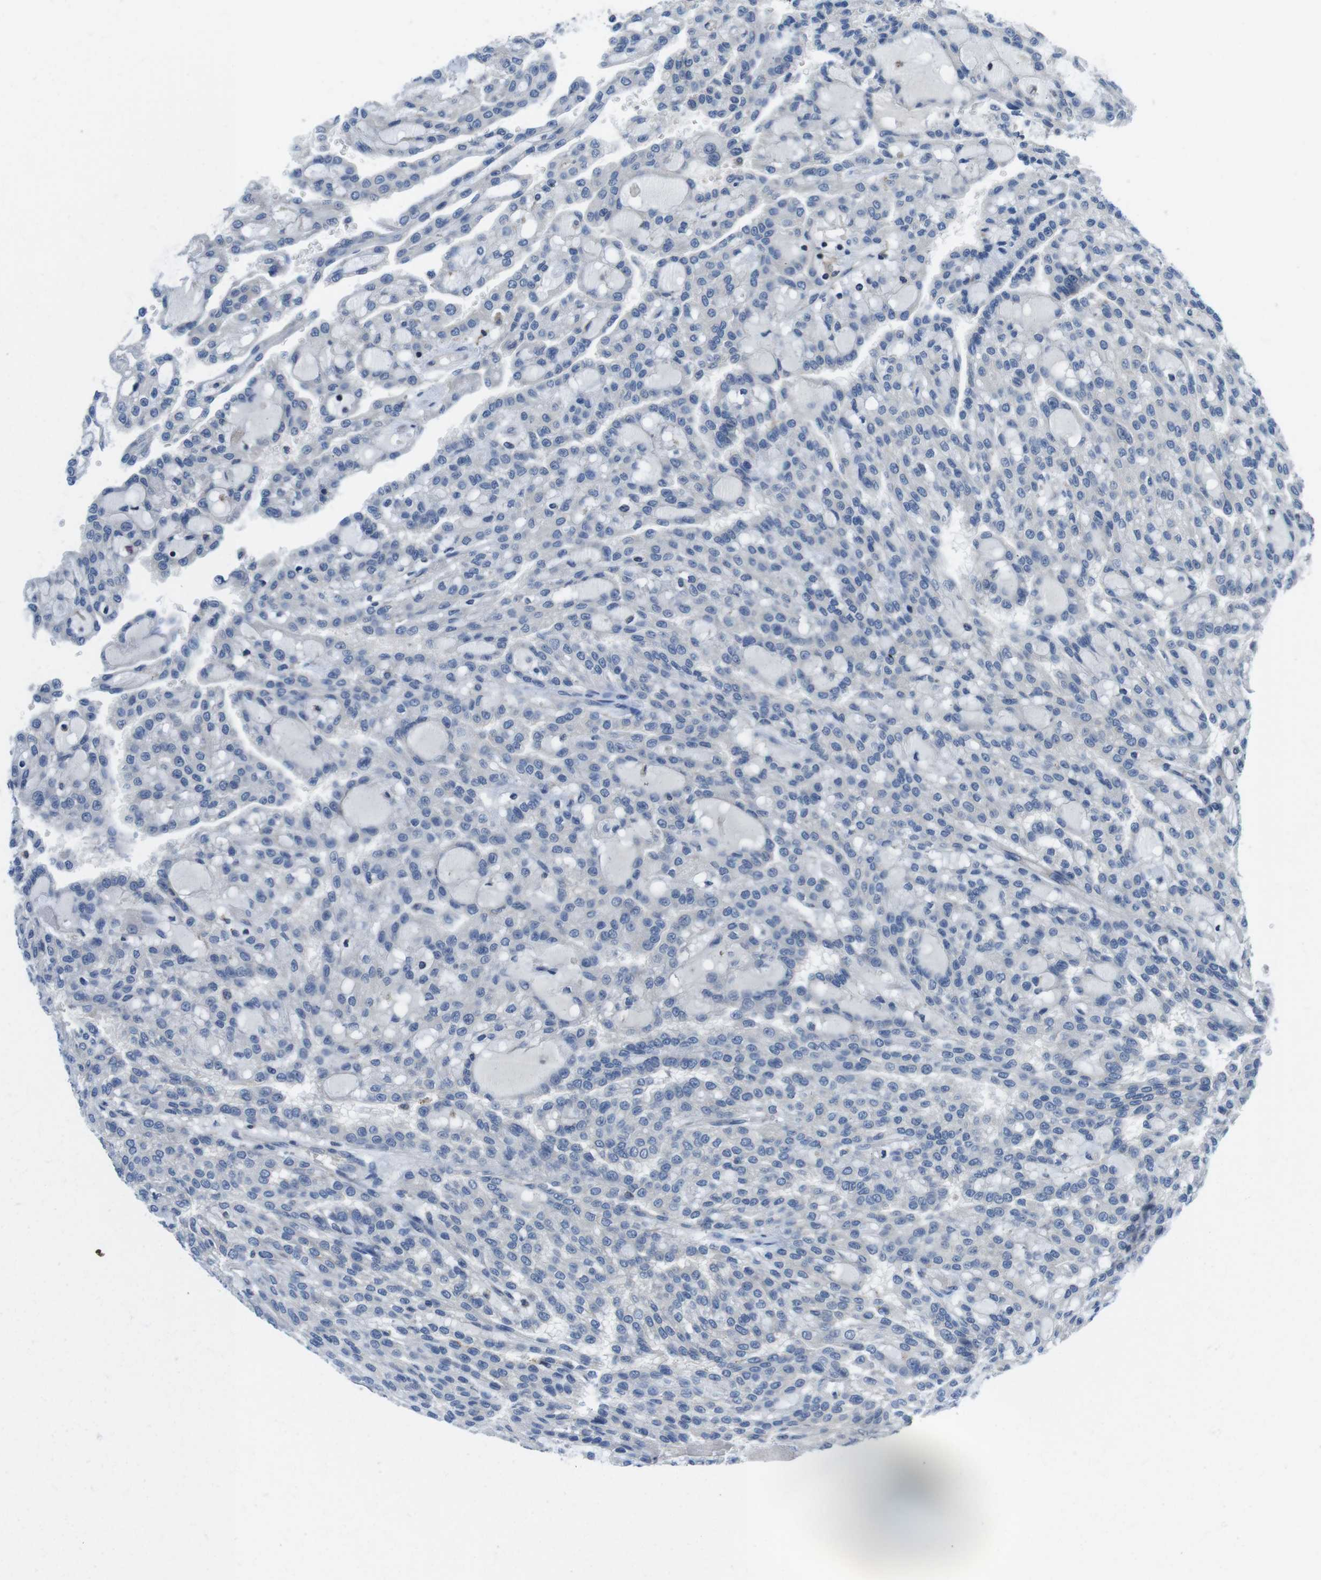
{"staining": {"intensity": "negative", "quantity": "none", "location": "none"}, "tissue": "renal cancer", "cell_type": "Tumor cells", "image_type": "cancer", "snomed": [{"axis": "morphology", "description": "Adenocarcinoma, NOS"}, {"axis": "topography", "description": "Kidney"}], "caption": "The IHC image has no significant staining in tumor cells of adenocarcinoma (renal) tissue. Nuclei are stained in blue.", "gene": "PIK3CD", "patient": {"sex": "male", "age": 63}}